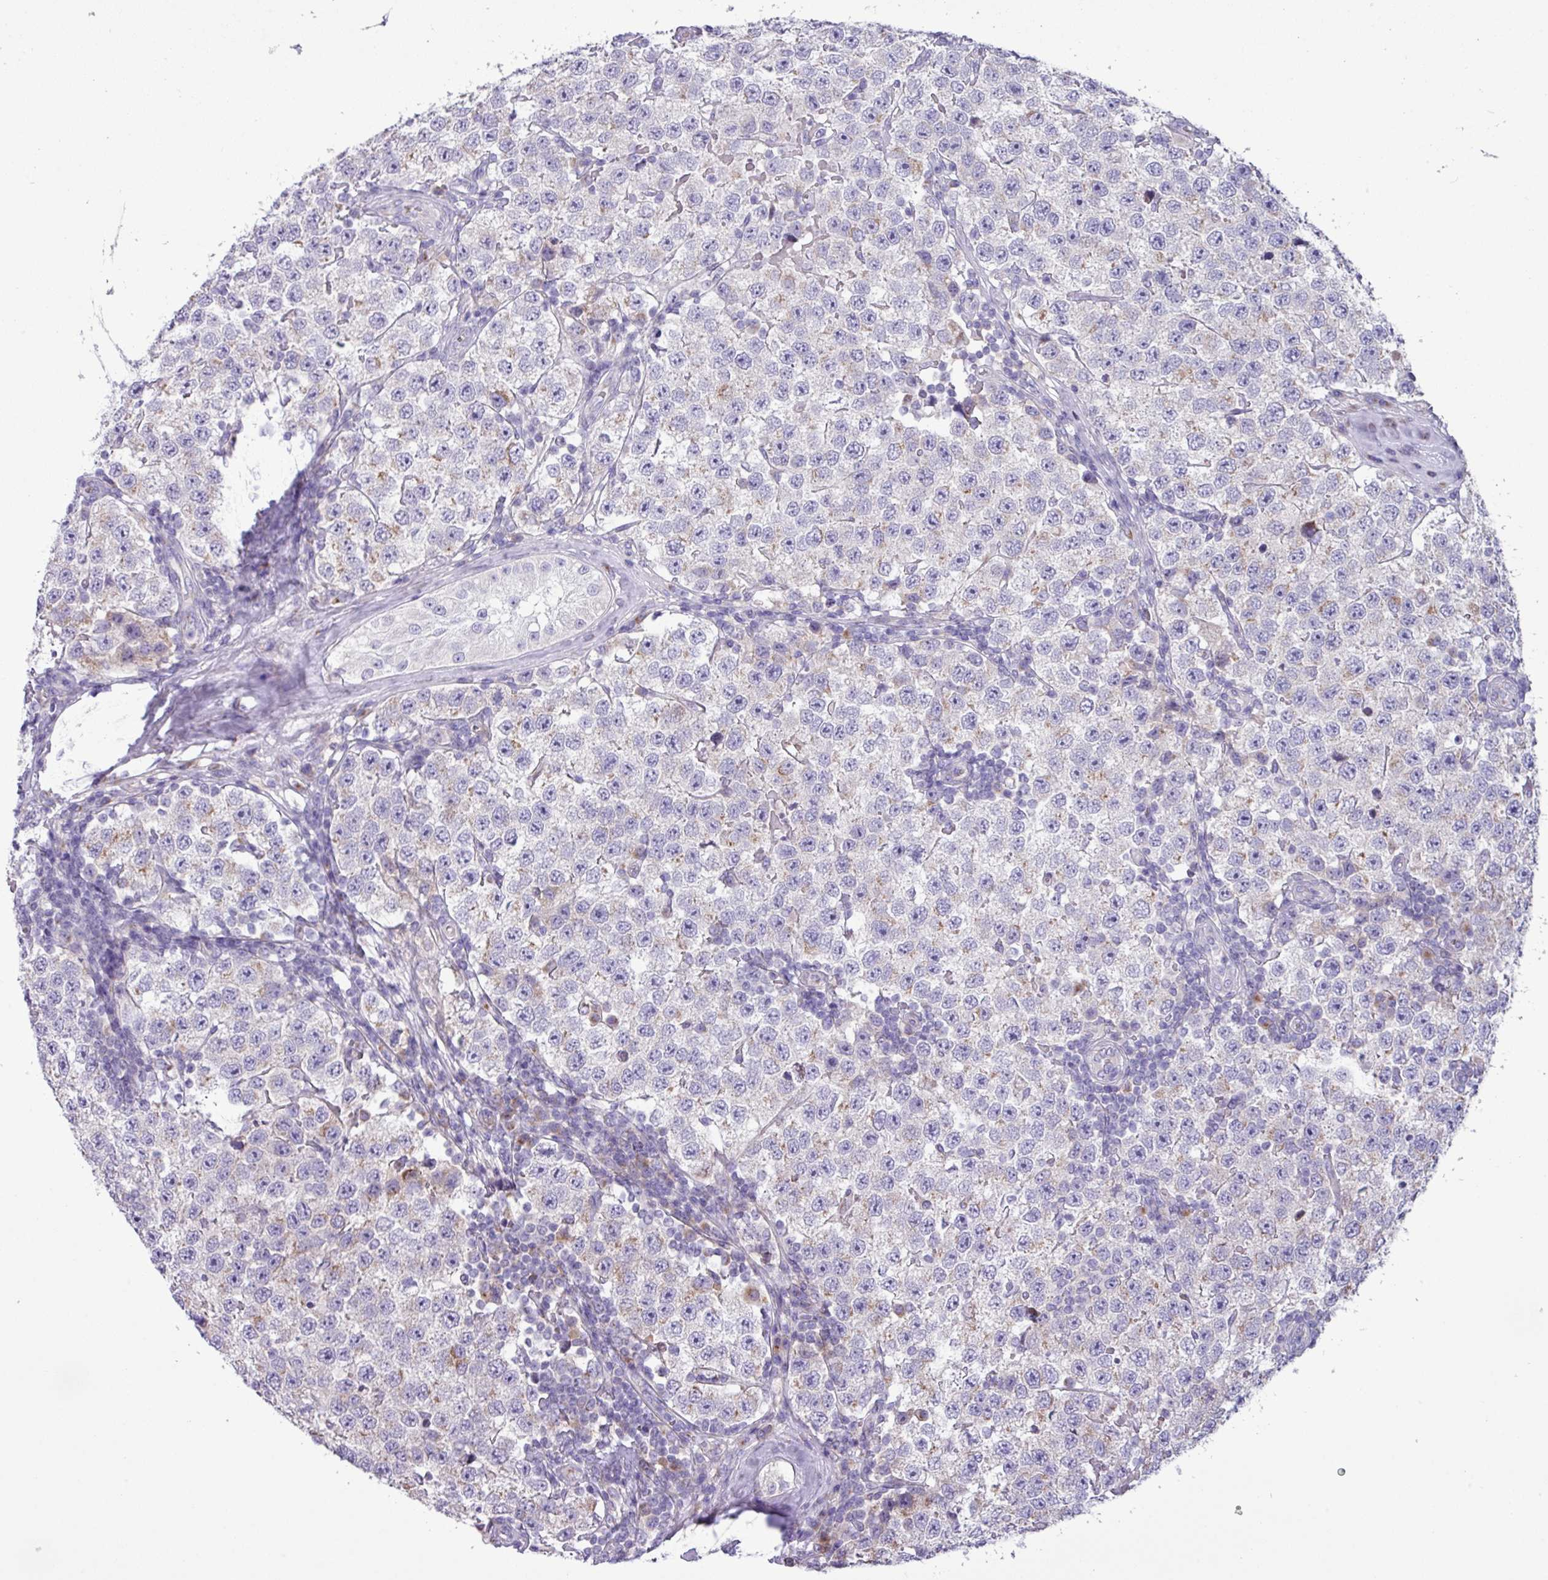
{"staining": {"intensity": "weak", "quantity": "<25%", "location": "cytoplasmic/membranous"}, "tissue": "testis cancer", "cell_type": "Tumor cells", "image_type": "cancer", "snomed": [{"axis": "morphology", "description": "Seminoma, NOS"}, {"axis": "topography", "description": "Testis"}], "caption": "A histopathology image of testis cancer (seminoma) stained for a protein reveals no brown staining in tumor cells.", "gene": "STIMATE", "patient": {"sex": "male", "age": 34}}